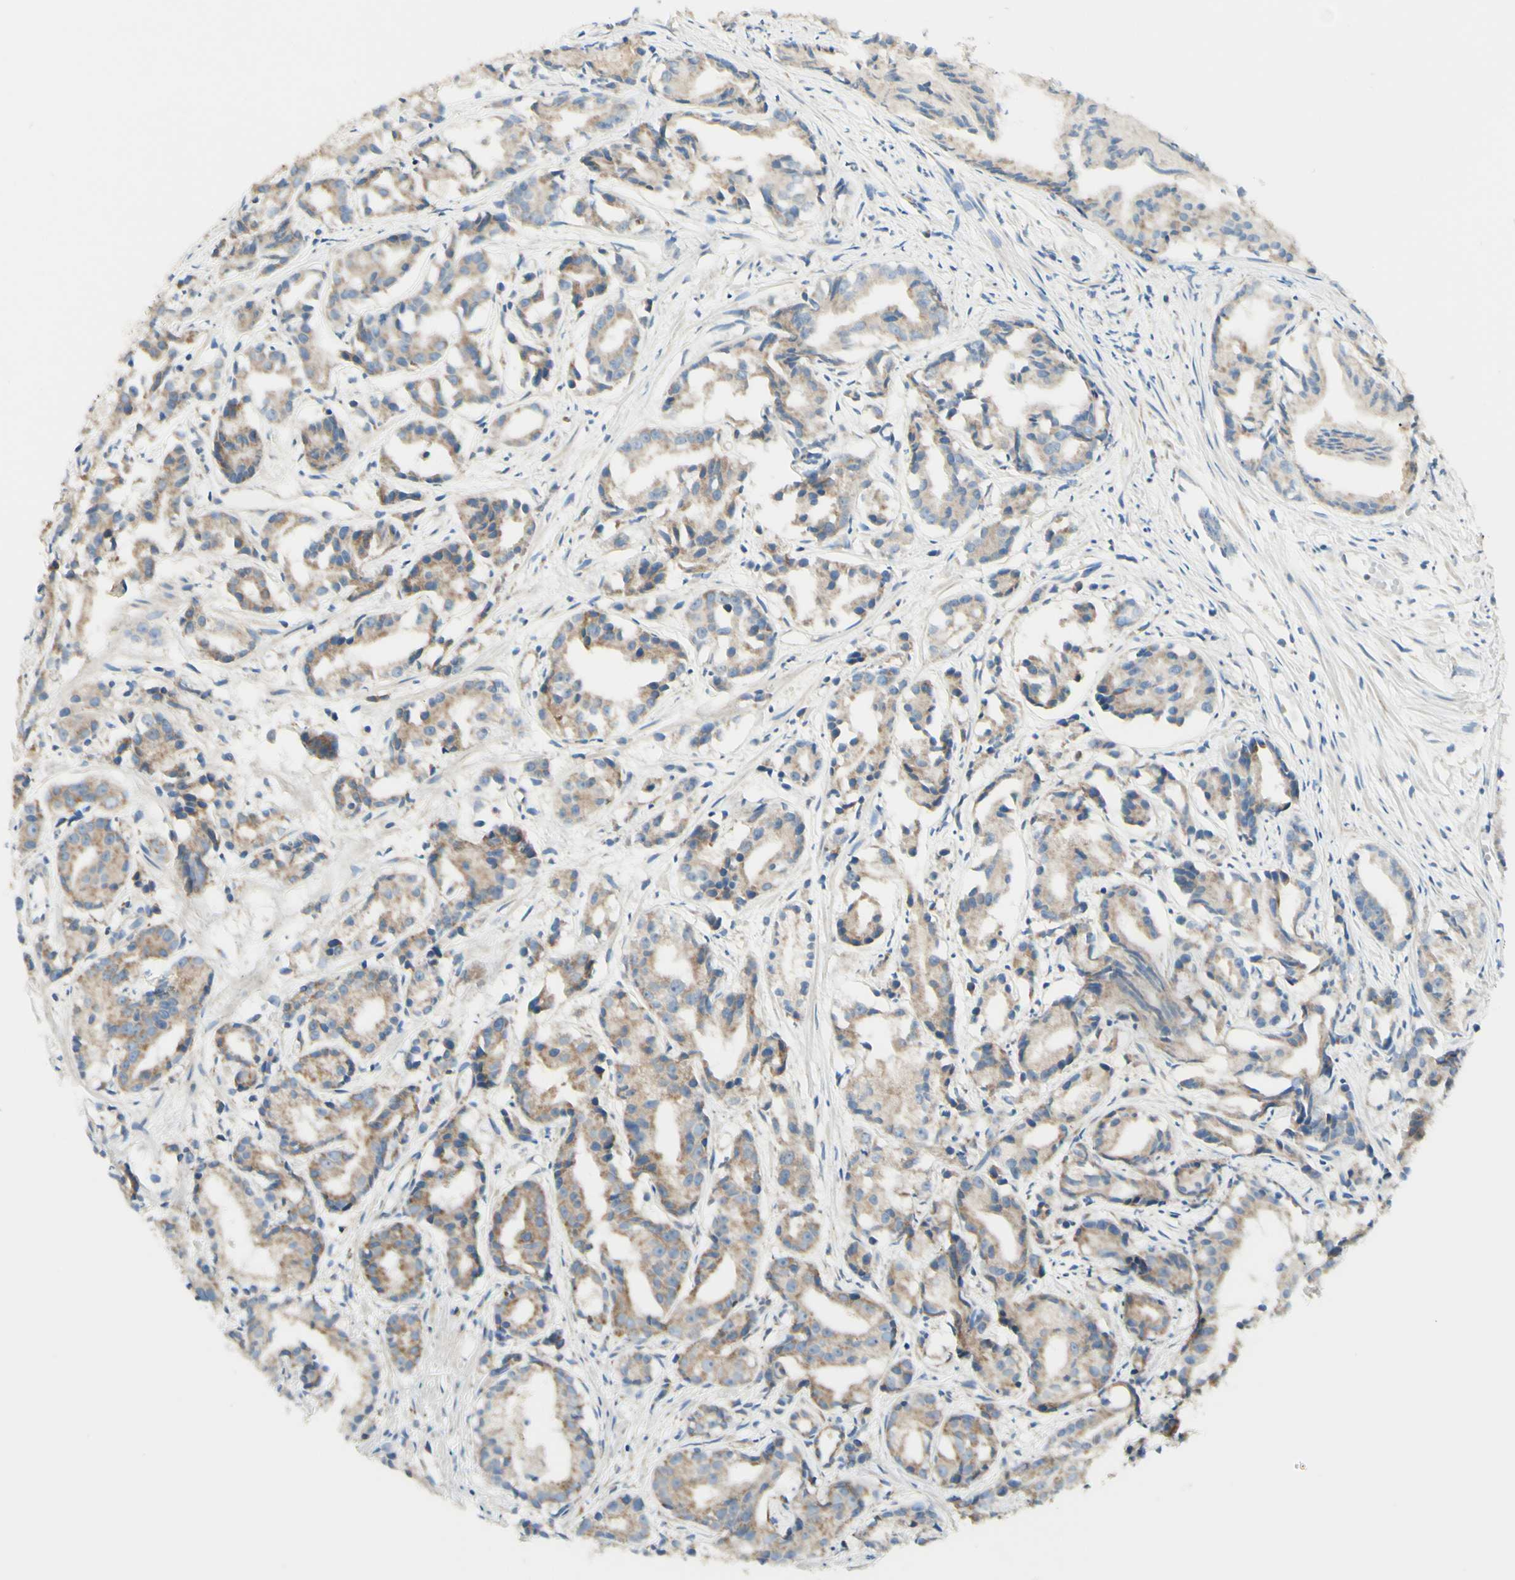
{"staining": {"intensity": "weak", "quantity": ">75%", "location": "cytoplasmic/membranous"}, "tissue": "prostate cancer", "cell_type": "Tumor cells", "image_type": "cancer", "snomed": [{"axis": "morphology", "description": "Adenocarcinoma, Low grade"}, {"axis": "topography", "description": "Prostate"}], "caption": "Weak cytoplasmic/membranous positivity is present in about >75% of tumor cells in prostate adenocarcinoma (low-grade).", "gene": "ARMC10", "patient": {"sex": "male", "age": 72}}